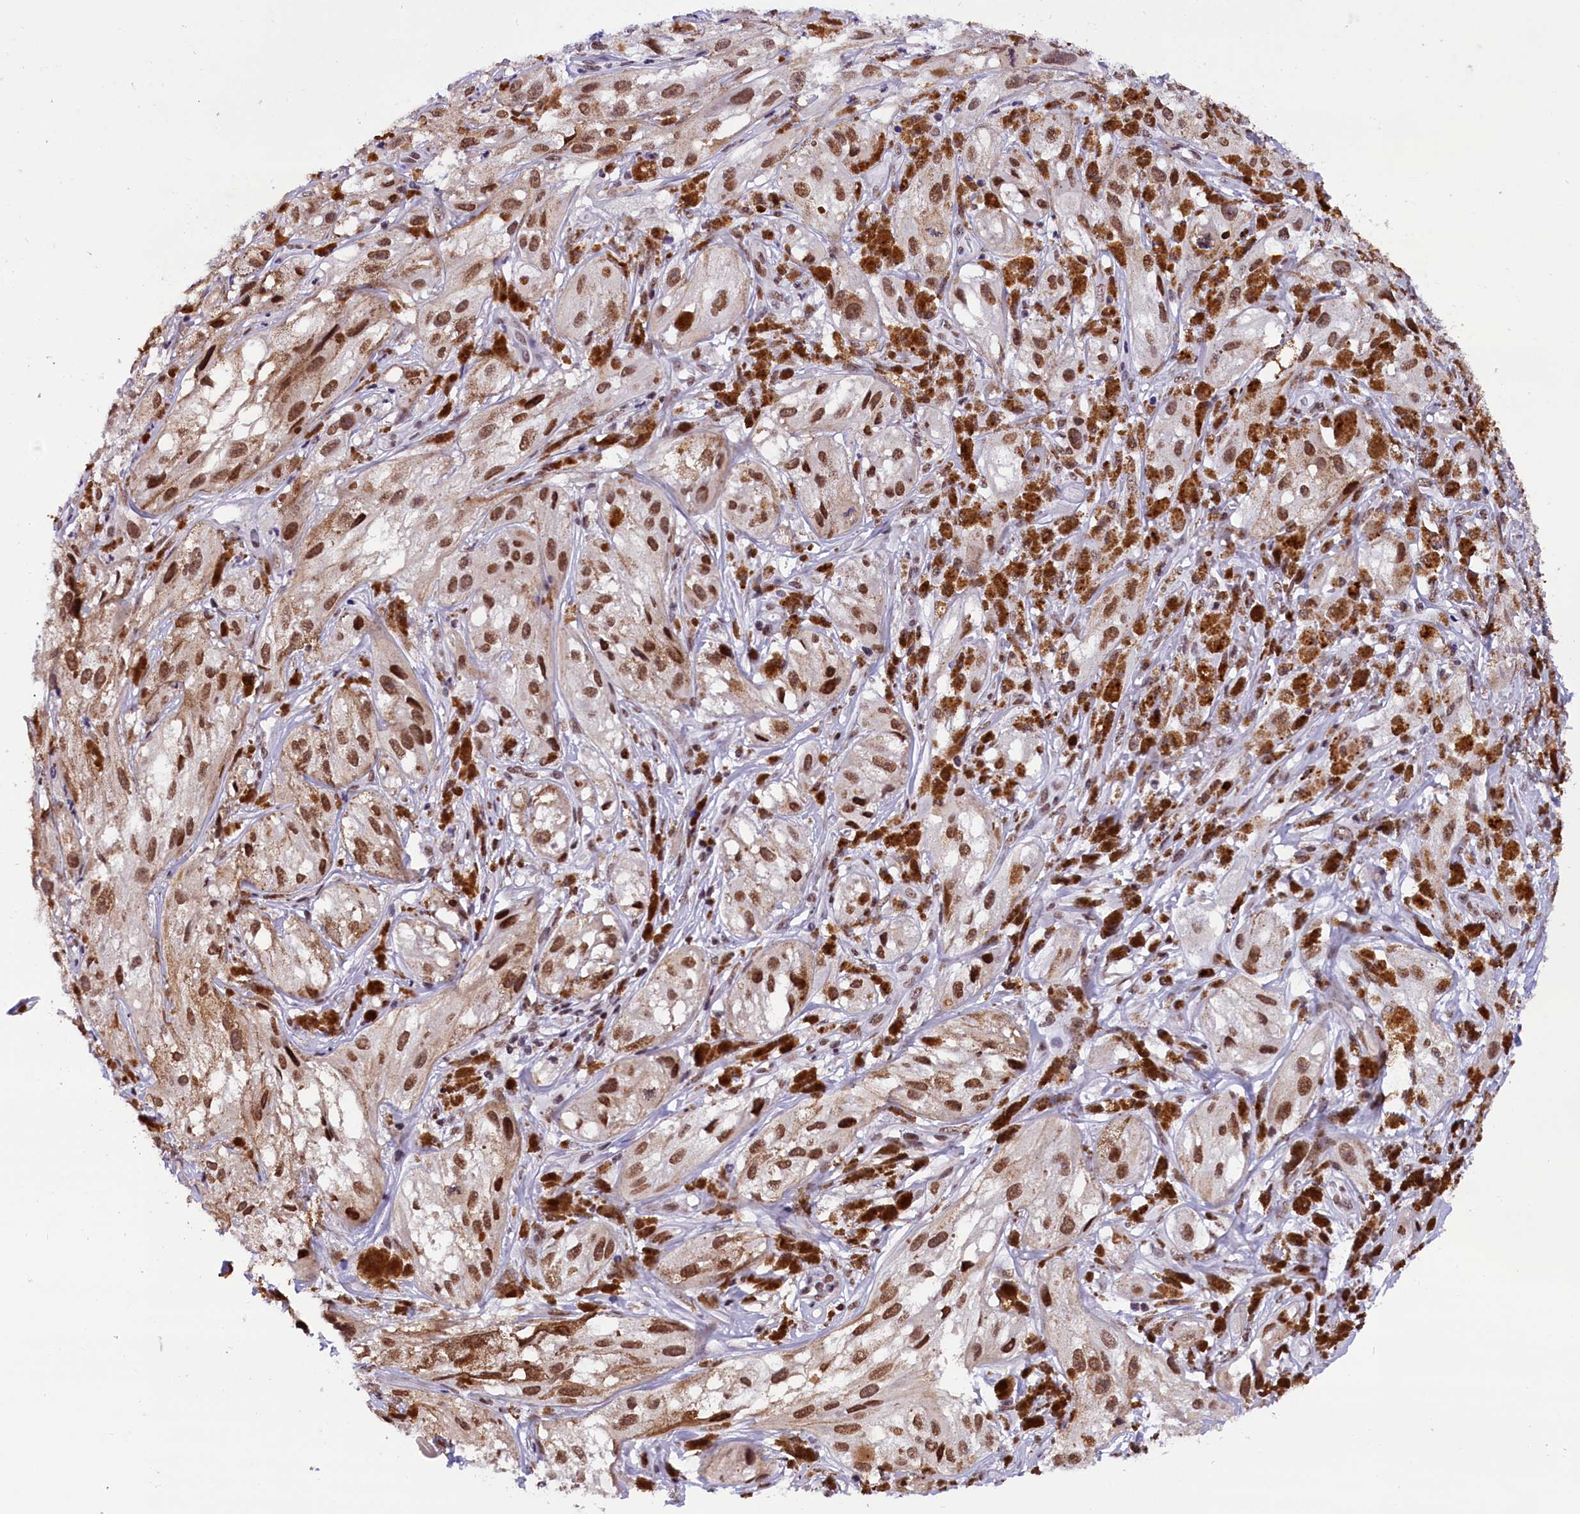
{"staining": {"intensity": "moderate", "quantity": ">75%", "location": "nuclear"}, "tissue": "melanoma", "cell_type": "Tumor cells", "image_type": "cancer", "snomed": [{"axis": "morphology", "description": "Malignant melanoma, NOS"}, {"axis": "topography", "description": "Skin"}], "caption": "DAB immunohistochemical staining of human melanoma reveals moderate nuclear protein expression in about >75% of tumor cells.", "gene": "CDYL2", "patient": {"sex": "male", "age": 88}}